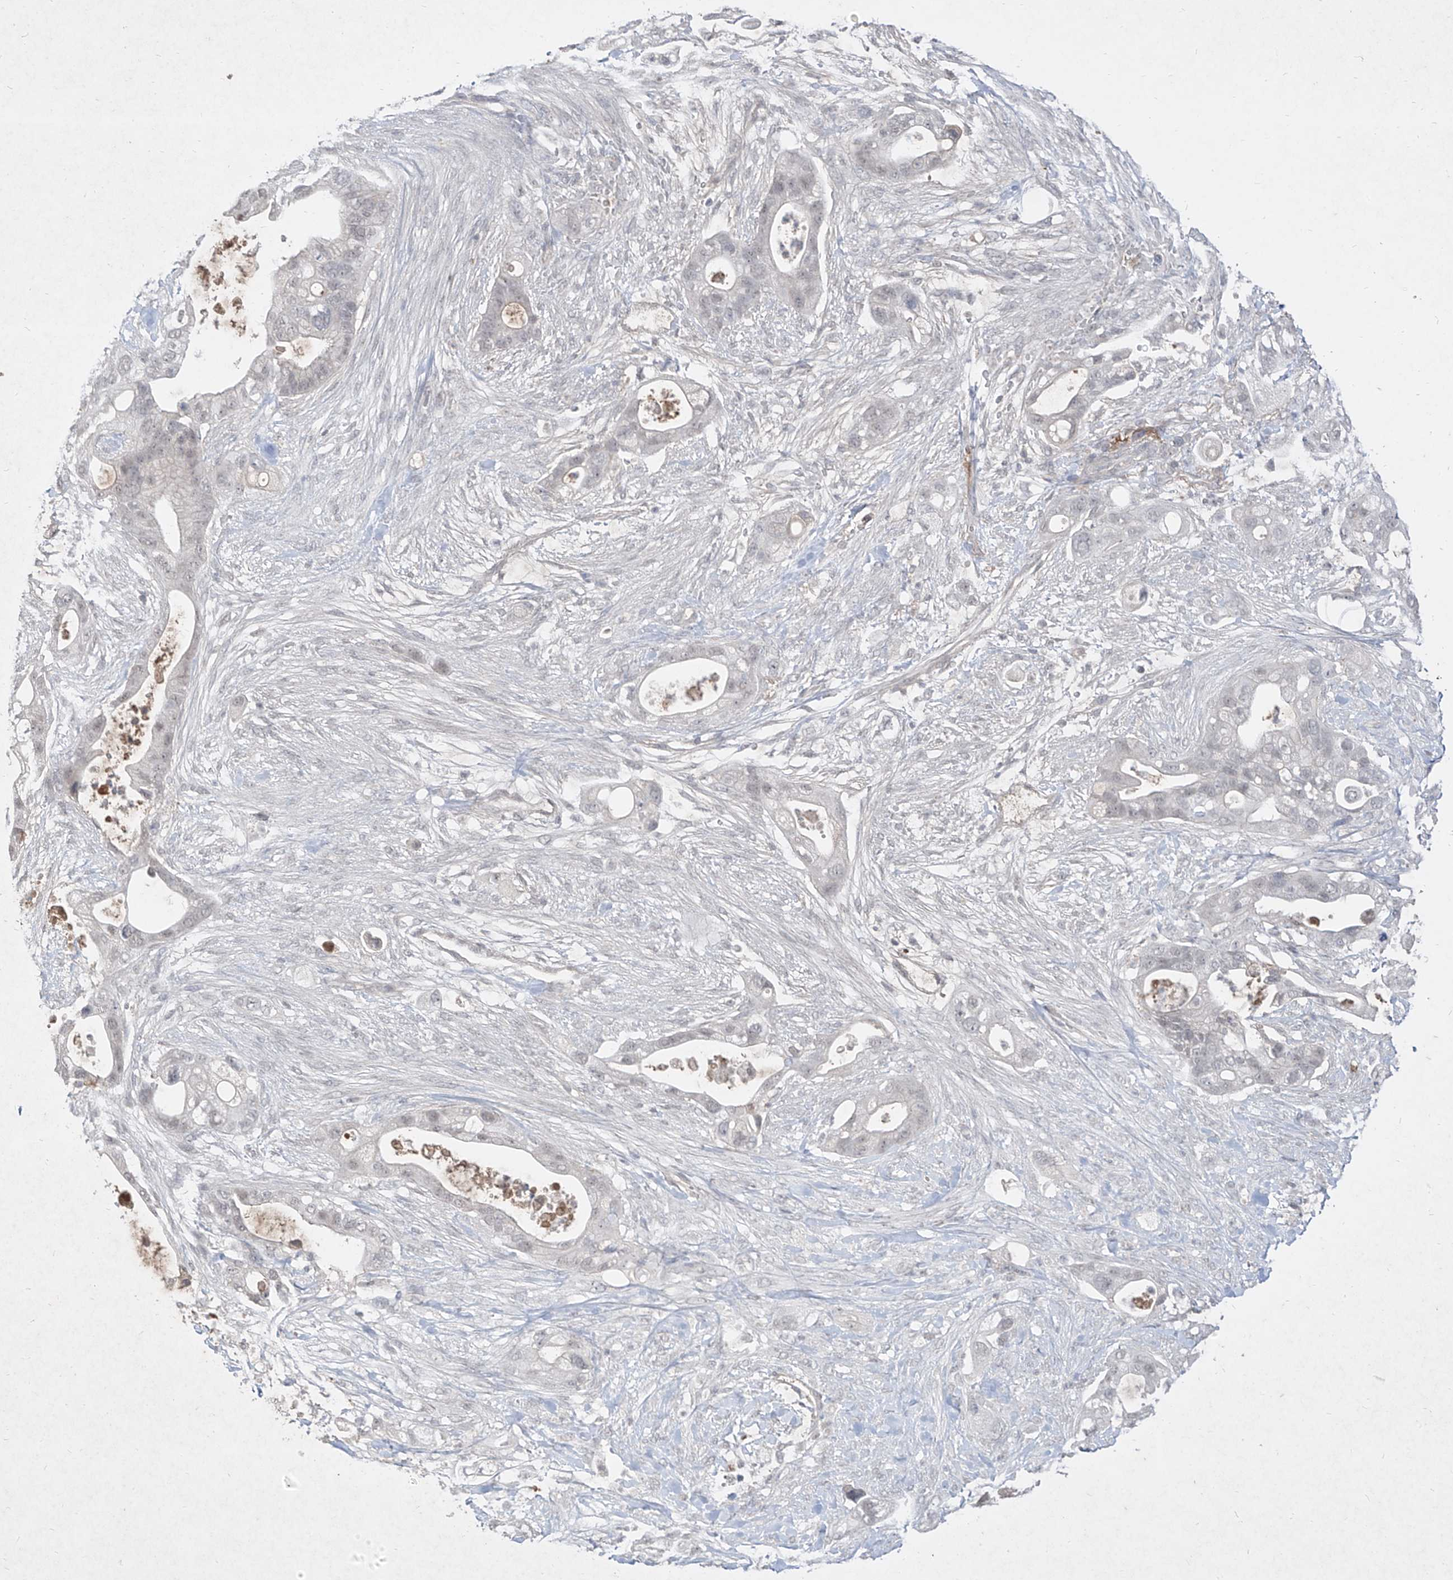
{"staining": {"intensity": "negative", "quantity": "none", "location": "none"}, "tissue": "pancreatic cancer", "cell_type": "Tumor cells", "image_type": "cancer", "snomed": [{"axis": "morphology", "description": "Adenocarcinoma, NOS"}, {"axis": "topography", "description": "Pancreas"}], "caption": "DAB immunohistochemical staining of pancreatic cancer (adenocarcinoma) reveals no significant staining in tumor cells.", "gene": "C4A", "patient": {"sex": "male", "age": 53}}